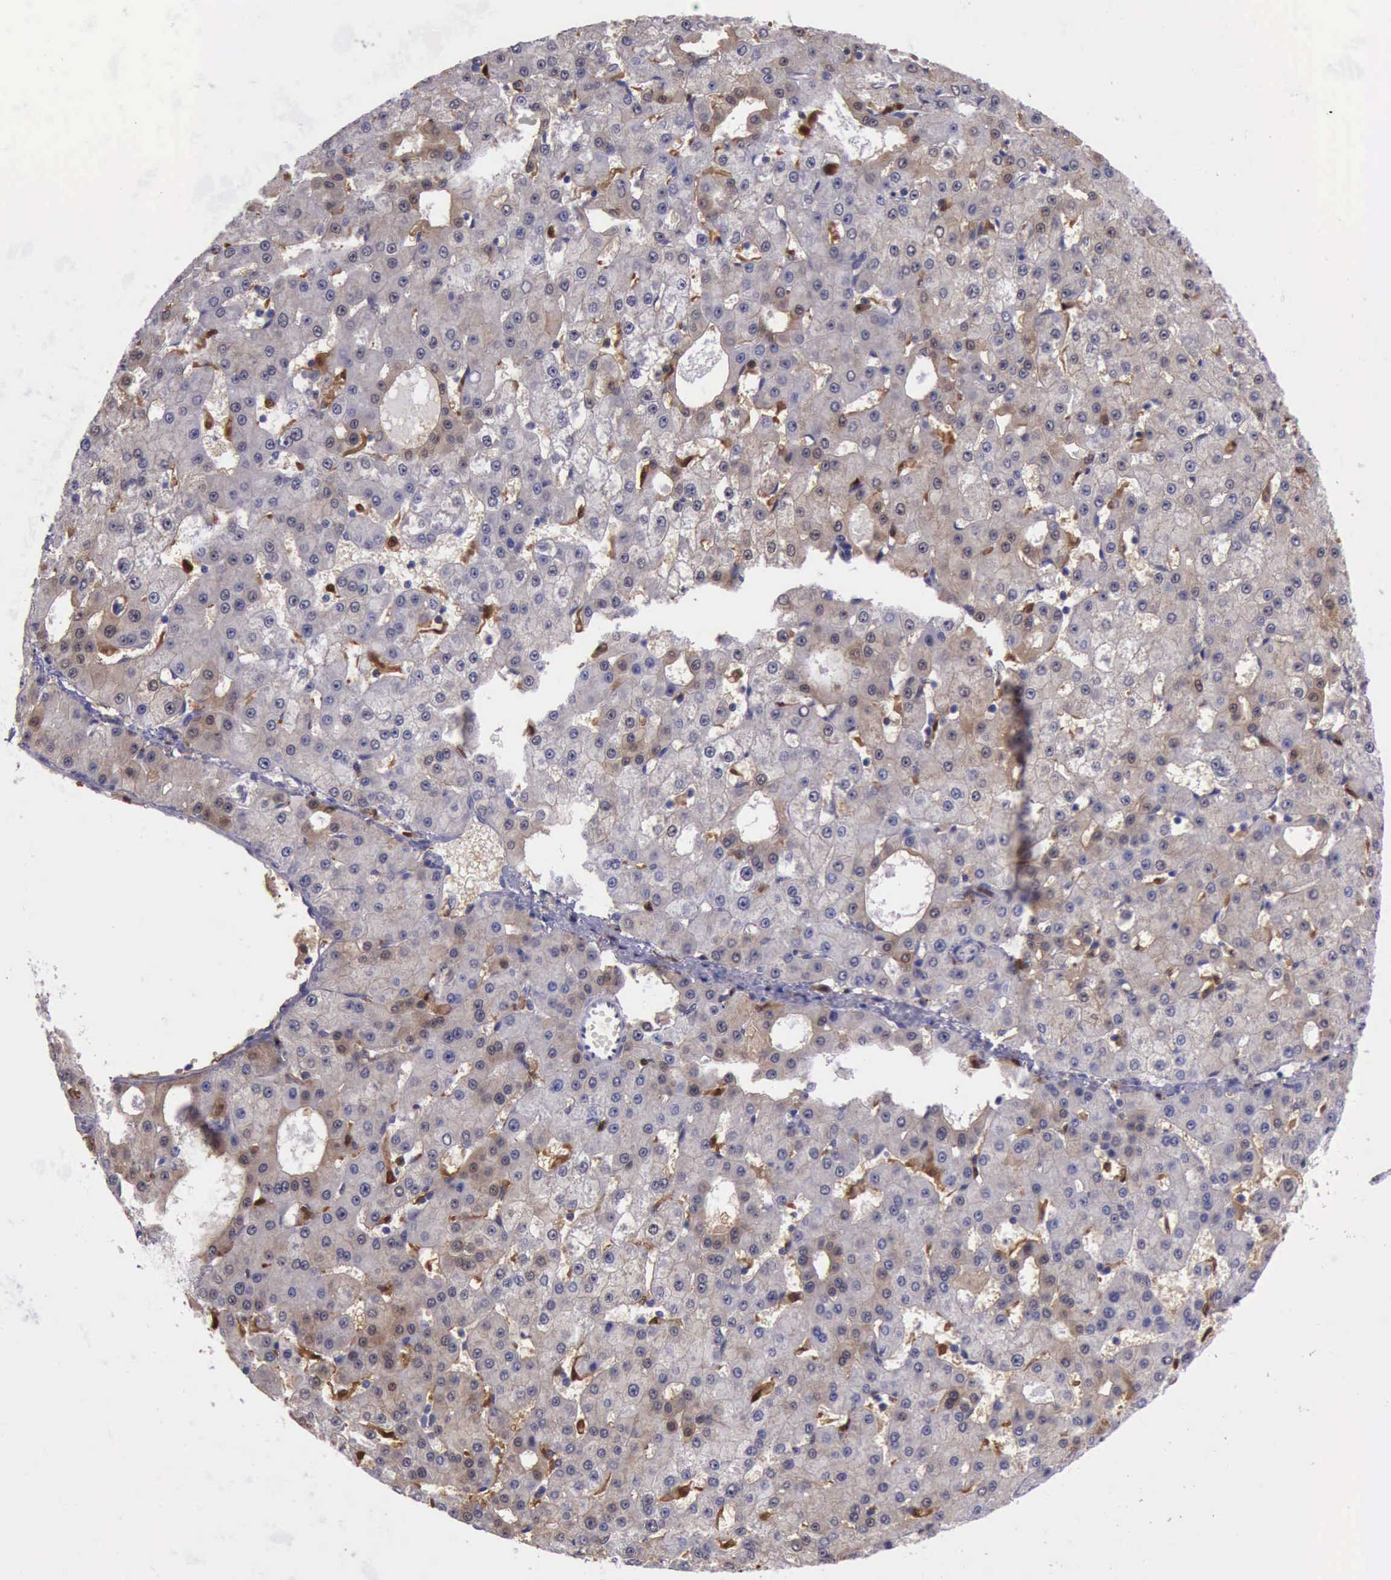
{"staining": {"intensity": "weak", "quantity": "25%-75%", "location": "cytoplasmic/membranous,nuclear"}, "tissue": "liver cancer", "cell_type": "Tumor cells", "image_type": "cancer", "snomed": [{"axis": "morphology", "description": "Carcinoma, Hepatocellular, NOS"}, {"axis": "topography", "description": "Liver"}], "caption": "Immunohistochemistry histopathology image of liver cancer (hepatocellular carcinoma) stained for a protein (brown), which displays low levels of weak cytoplasmic/membranous and nuclear staining in about 25%-75% of tumor cells.", "gene": "TYMP", "patient": {"sex": "male", "age": 47}}